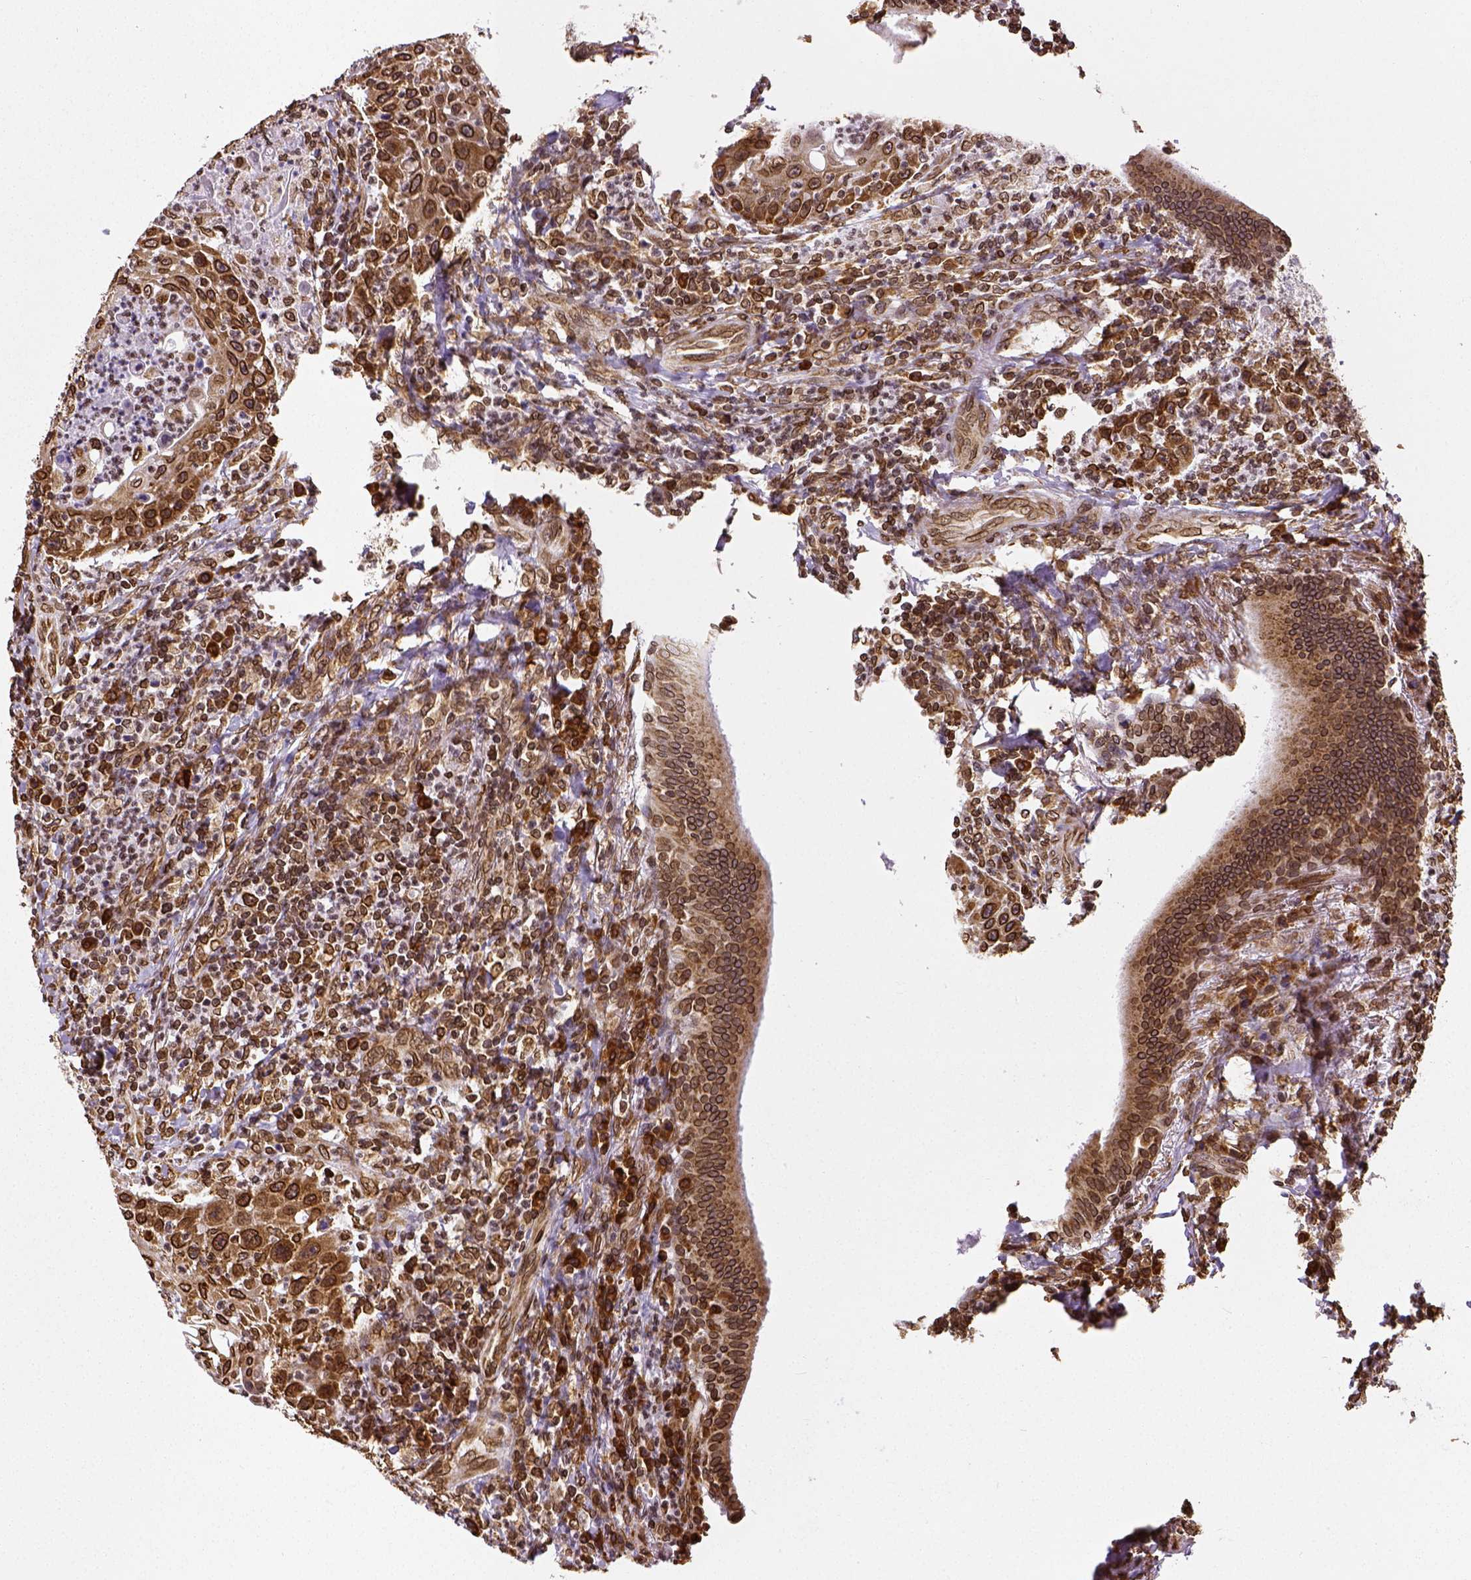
{"staining": {"intensity": "strong", "quantity": ">75%", "location": "cytoplasmic/membranous,nuclear"}, "tissue": "head and neck cancer", "cell_type": "Tumor cells", "image_type": "cancer", "snomed": [{"axis": "morphology", "description": "Squamous cell carcinoma, NOS"}, {"axis": "topography", "description": "Head-Neck"}], "caption": "Immunohistochemical staining of human squamous cell carcinoma (head and neck) reveals high levels of strong cytoplasmic/membranous and nuclear positivity in about >75% of tumor cells.", "gene": "MTDH", "patient": {"sex": "male", "age": 69}}